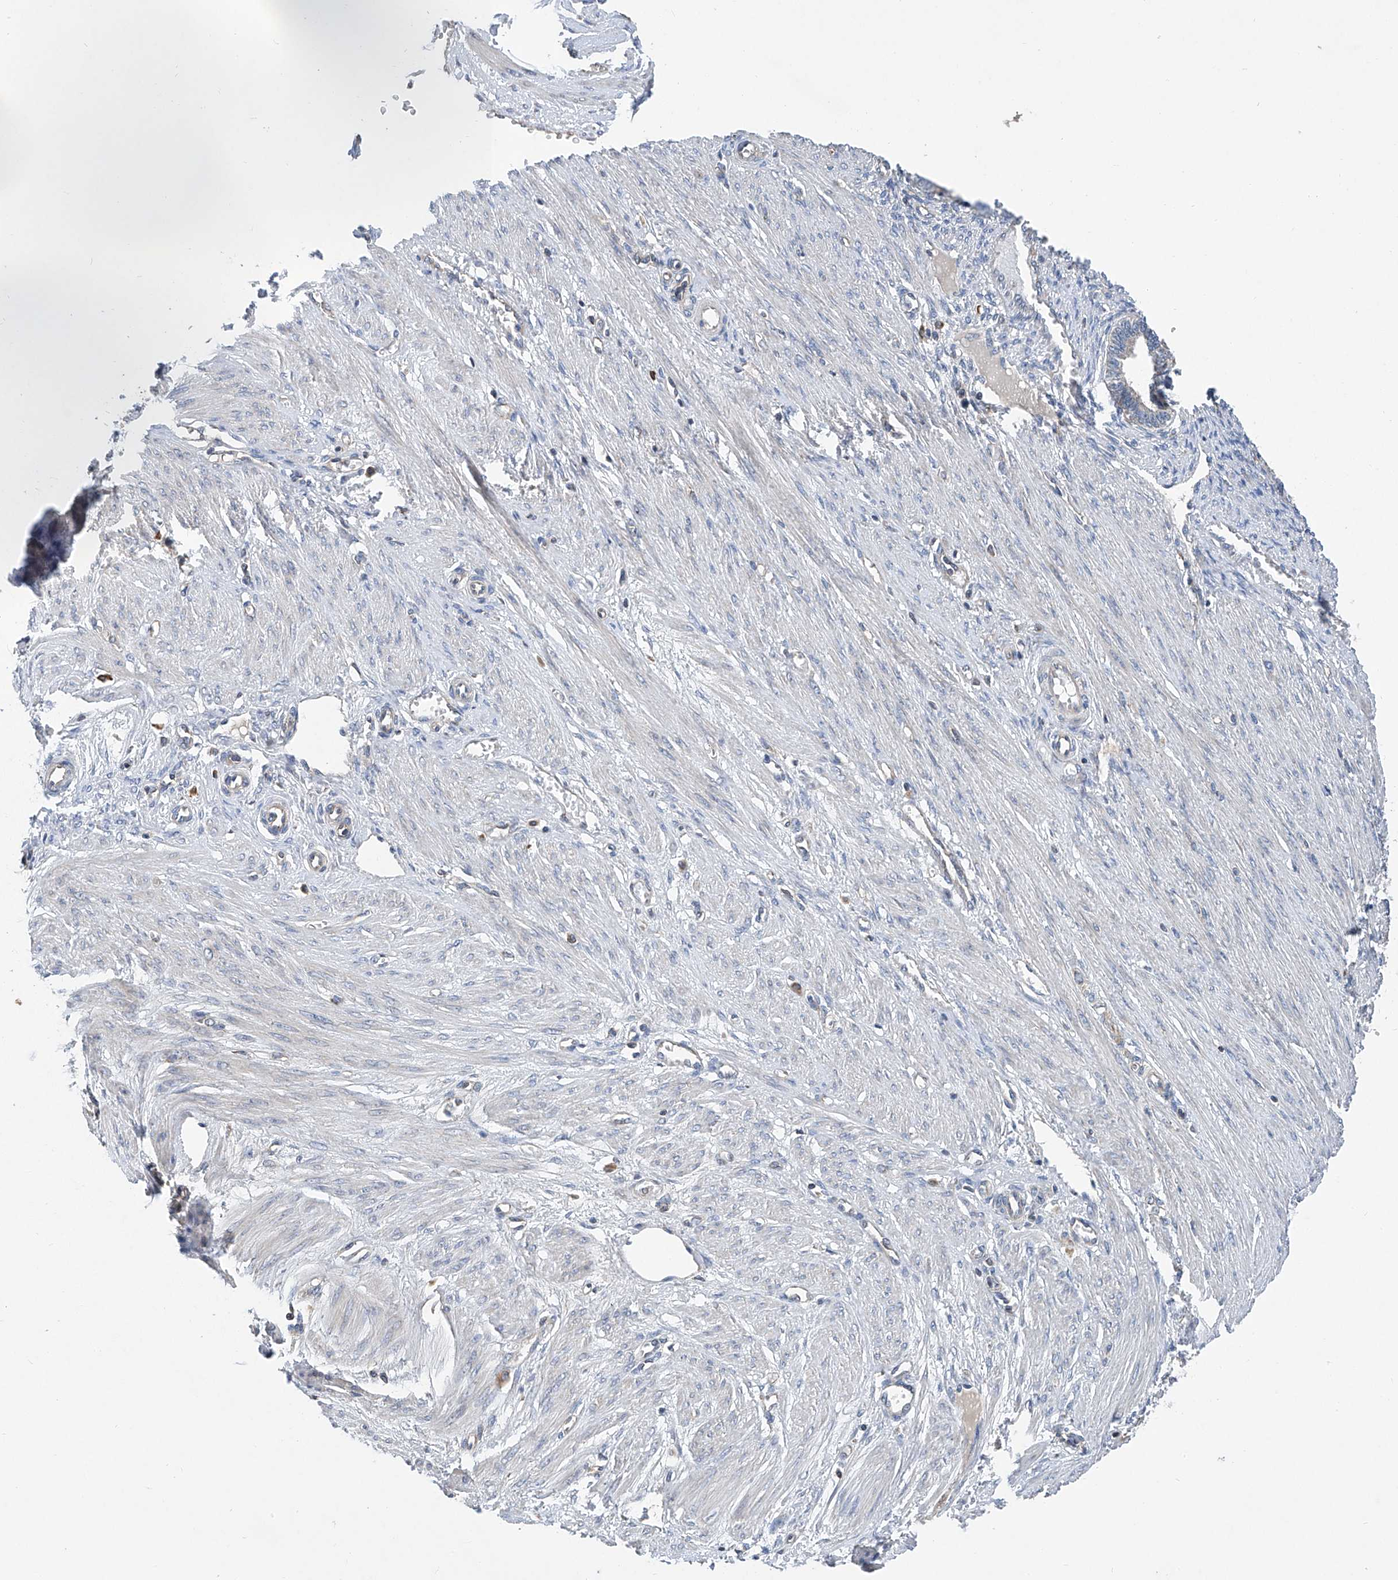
{"staining": {"intensity": "negative", "quantity": "none", "location": "none"}, "tissue": "endometrium", "cell_type": "Cells in endometrial stroma", "image_type": "normal", "snomed": [{"axis": "morphology", "description": "Normal tissue, NOS"}, {"axis": "topography", "description": "Endometrium"}], "caption": "High magnification brightfield microscopy of unremarkable endometrium stained with DAB (brown) and counterstained with hematoxylin (blue): cells in endometrial stroma show no significant expression. (DAB immunohistochemistry (IHC) visualized using brightfield microscopy, high magnification).", "gene": "TRIM38", "patient": {"sex": "female", "age": 33}}